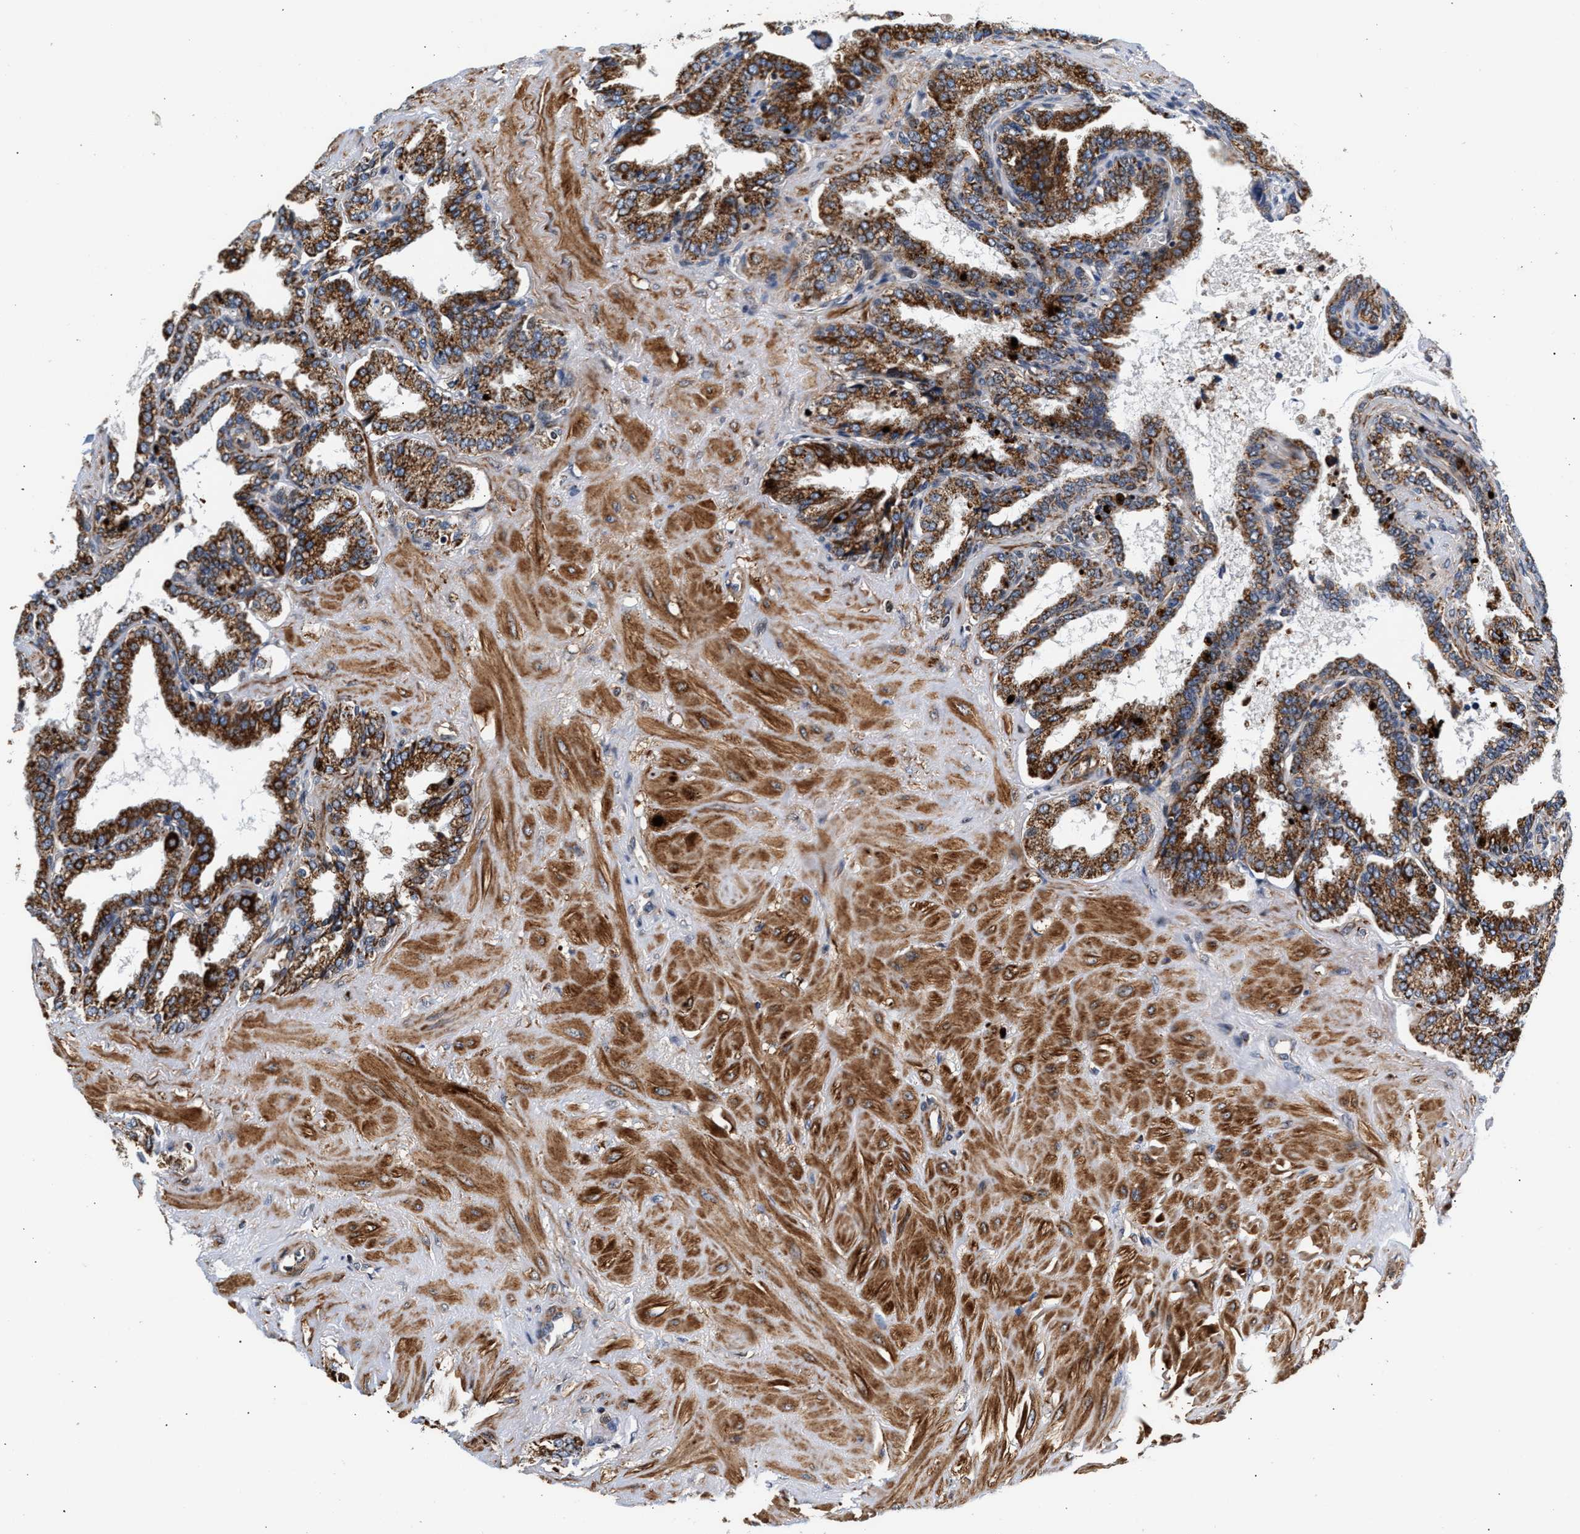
{"staining": {"intensity": "moderate", "quantity": ">75%", "location": "cytoplasmic/membranous"}, "tissue": "seminal vesicle", "cell_type": "Glandular cells", "image_type": "normal", "snomed": [{"axis": "morphology", "description": "Normal tissue, NOS"}, {"axis": "topography", "description": "Seminal veicle"}], "caption": "An immunohistochemistry histopathology image of benign tissue is shown. Protein staining in brown shows moderate cytoplasmic/membranous positivity in seminal vesicle within glandular cells.", "gene": "SGK1", "patient": {"sex": "male", "age": 46}}